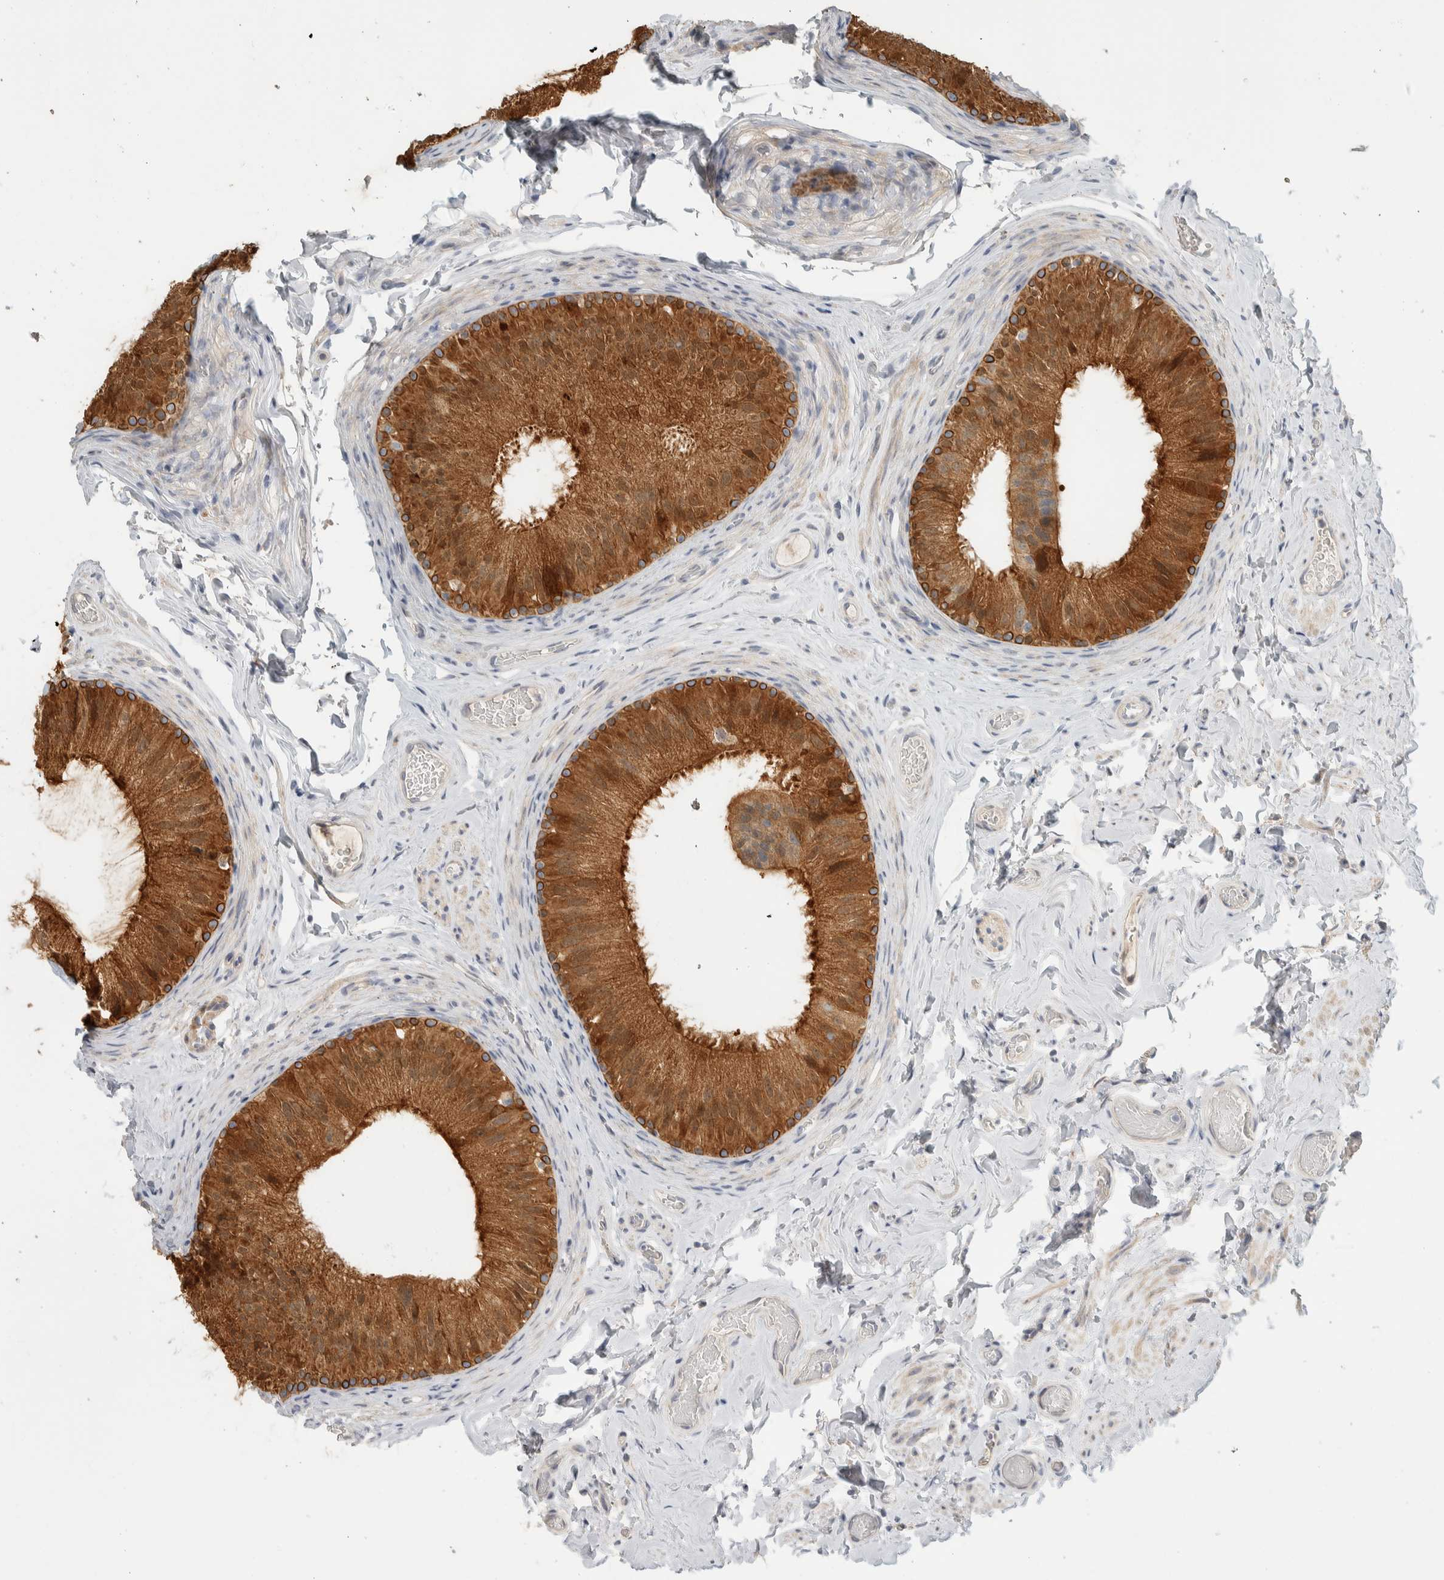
{"staining": {"intensity": "strong", "quantity": ">75%", "location": "cytoplasmic/membranous"}, "tissue": "epididymis", "cell_type": "Glandular cells", "image_type": "normal", "snomed": [{"axis": "morphology", "description": "Normal tissue, NOS"}, {"axis": "topography", "description": "Vascular tissue"}, {"axis": "topography", "description": "Epididymis"}], "caption": "Protein expression analysis of unremarkable epididymis exhibits strong cytoplasmic/membranous staining in about >75% of glandular cells.", "gene": "DCXR", "patient": {"sex": "male", "age": 49}}